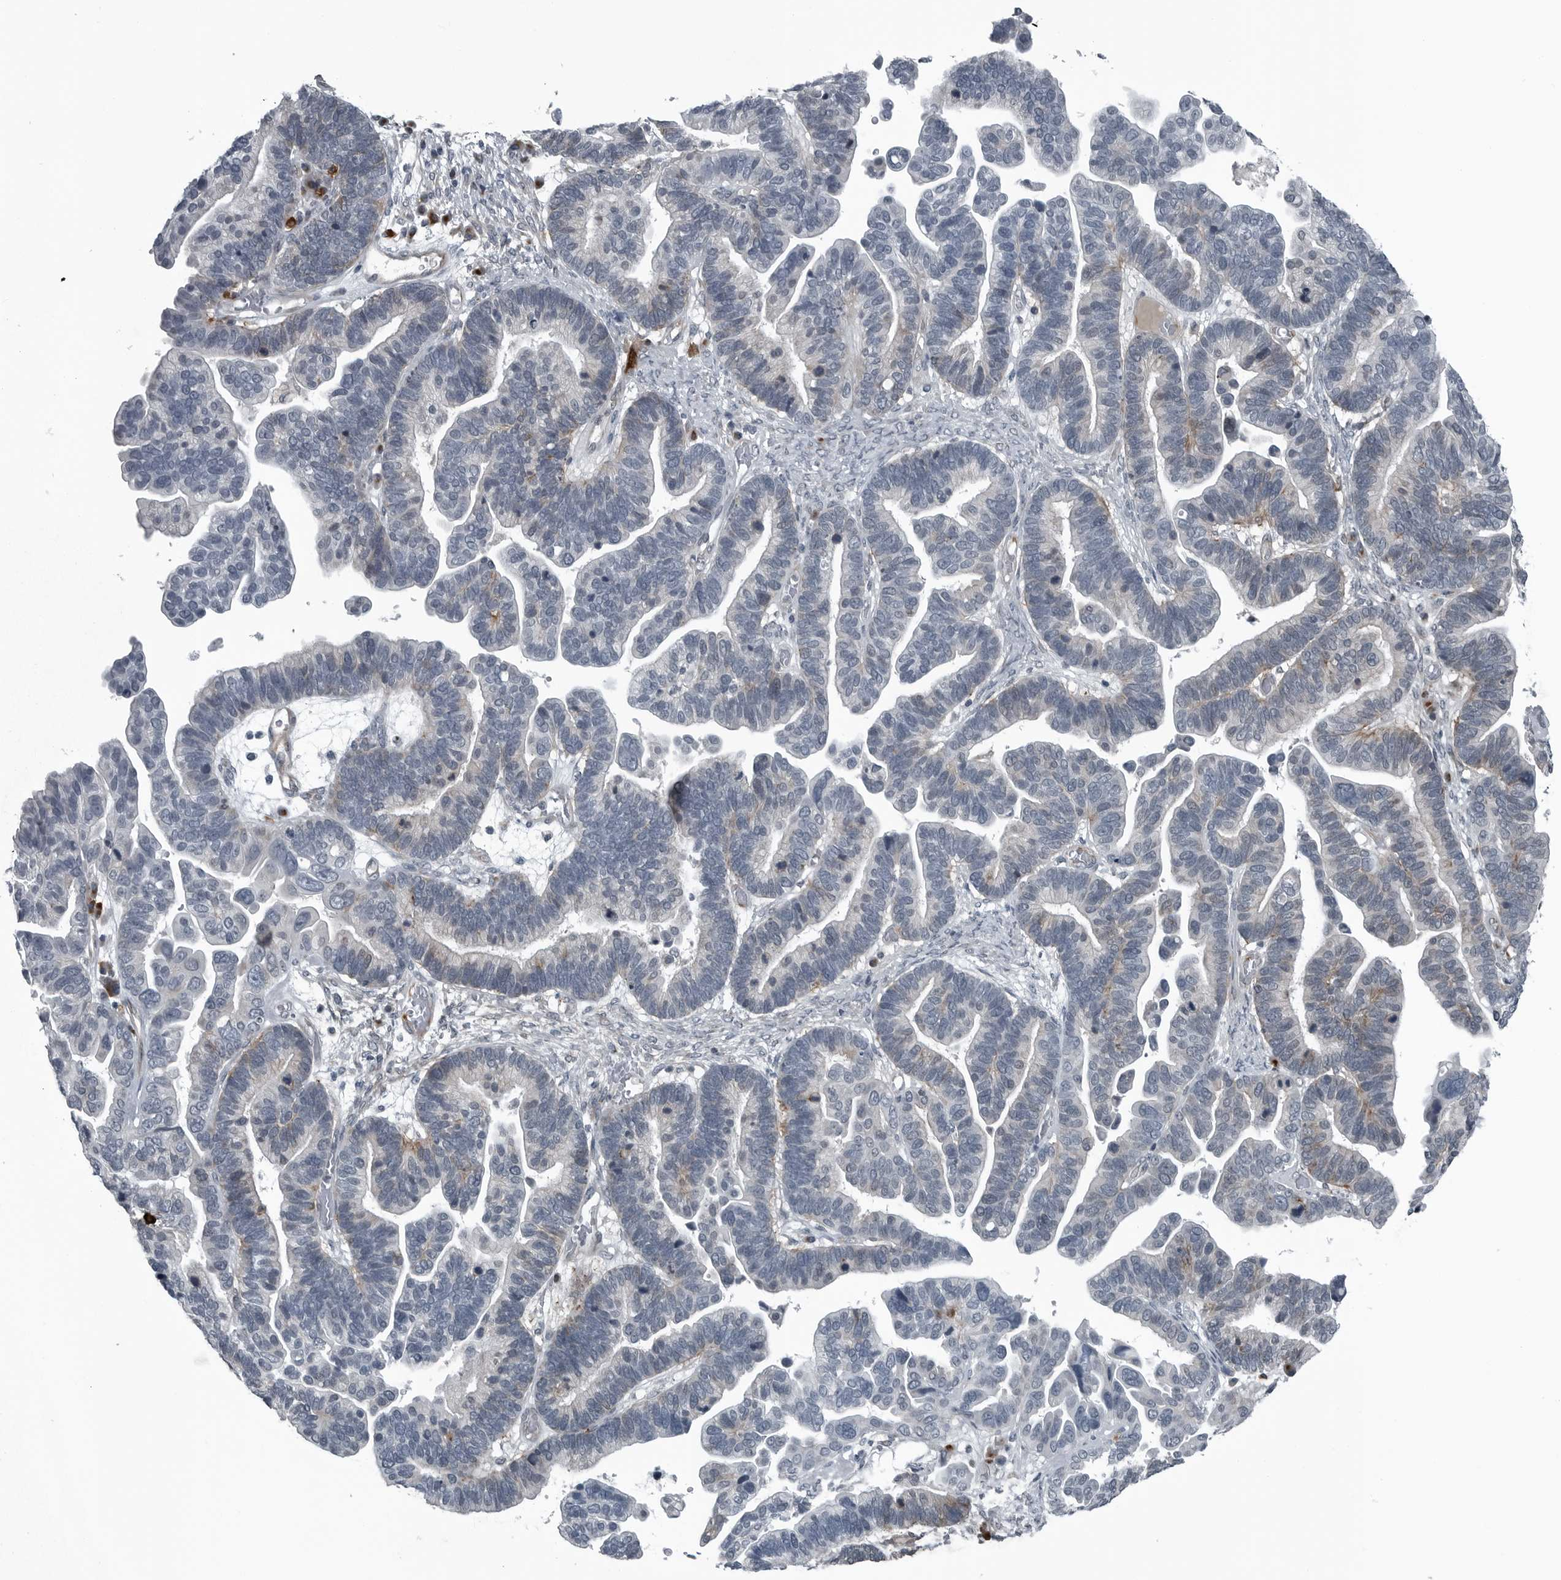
{"staining": {"intensity": "negative", "quantity": "none", "location": "none"}, "tissue": "ovarian cancer", "cell_type": "Tumor cells", "image_type": "cancer", "snomed": [{"axis": "morphology", "description": "Cystadenocarcinoma, serous, NOS"}, {"axis": "topography", "description": "Ovary"}], "caption": "This histopathology image is of ovarian cancer stained with IHC to label a protein in brown with the nuclei are counter-stained blue. There is no expression in tumor cells.", "gene": "GAK", "patient": {"sex": "female", "age": 56}}